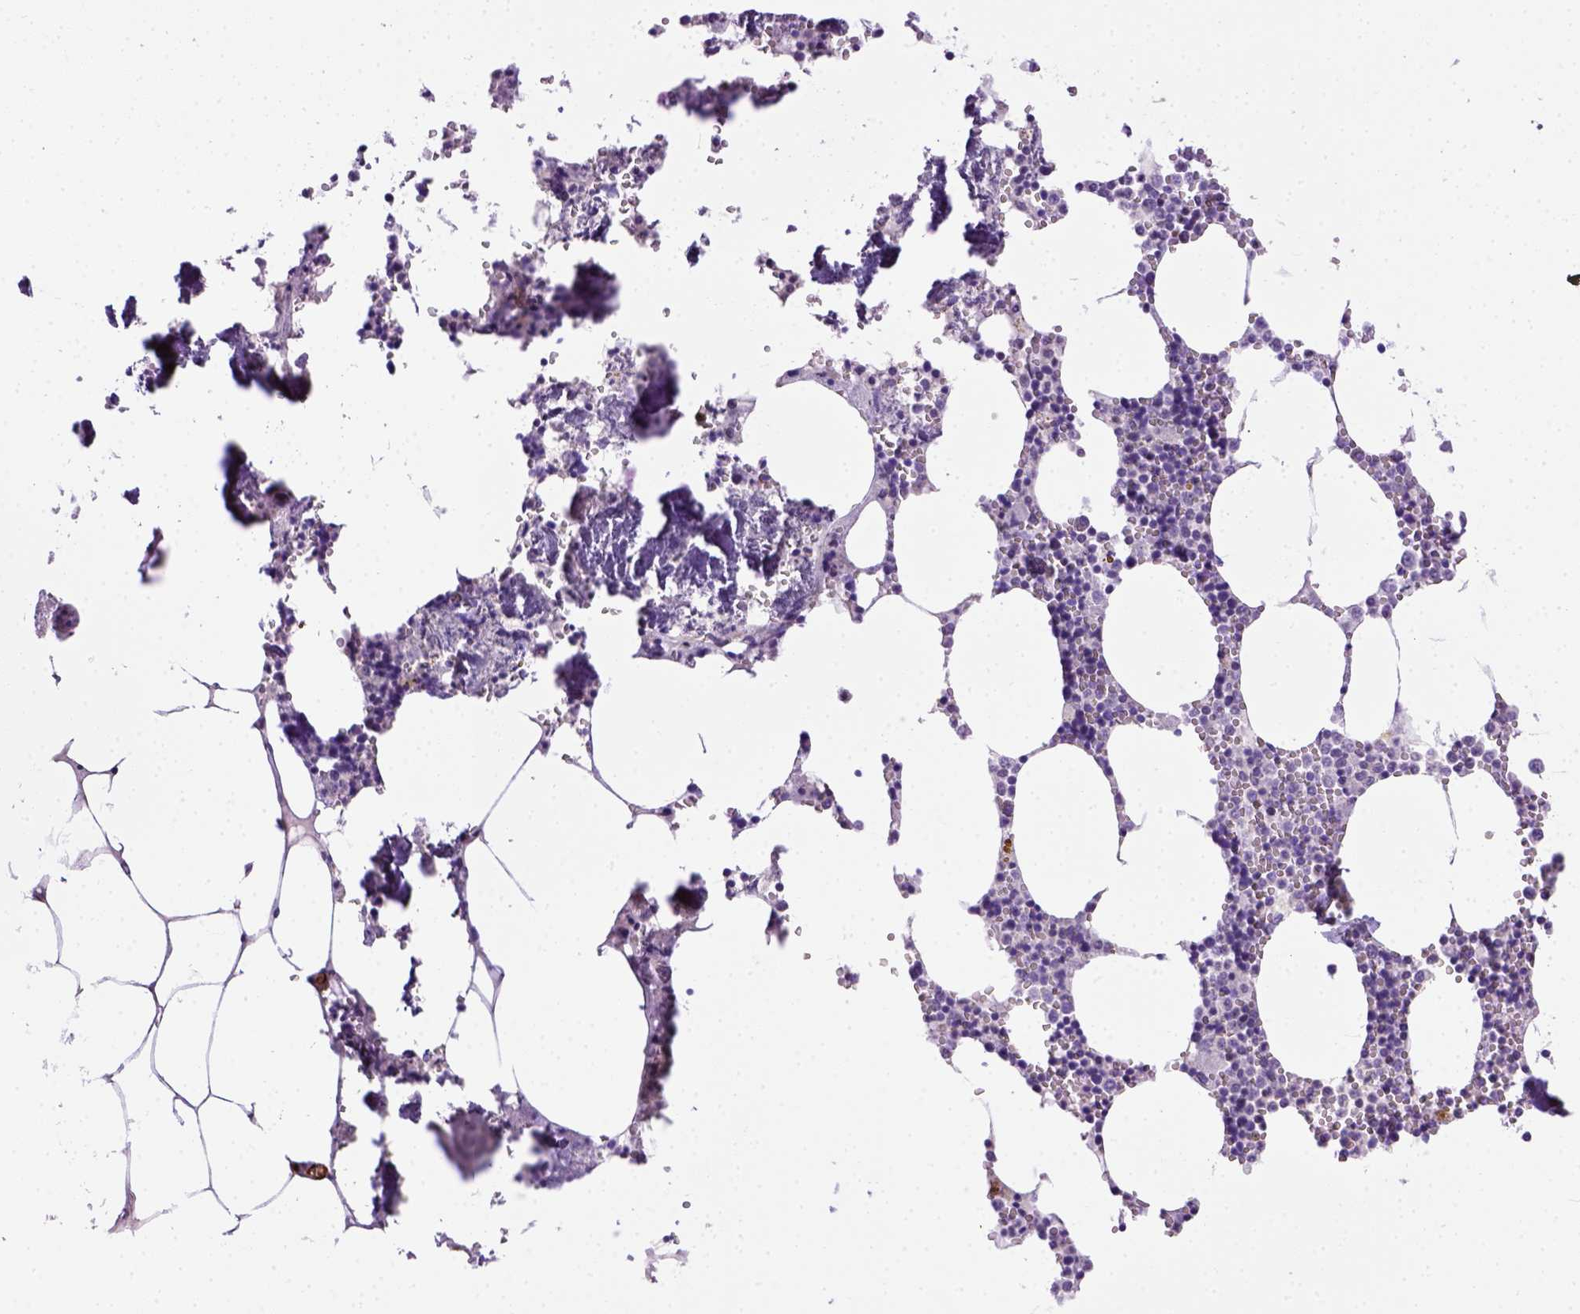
{"staining": {"intensity": "moderate", "quantity": "<25%", "location": "cytoplasmic/membranous"}, "tissue": "bone marrow", "cell_type": "Hematopoietic cells", "image_type": "normal", "snomed": [{"axis": "morphology", "description": "Normal tissue, NOS"}, {"axis": "topography", "description": "Bone marrow"}], "caption": "DAB (3,3'-diaminobenzidine) immunohistochemical staining of normal human bone marrow displays moderate cytoplasmic/membranous protein expression in approximately <25% of hematopoietic cells. Nuclei are stained in blue.", "gene": "KAZN", "patient": {"sex": "male", "age": 54}}